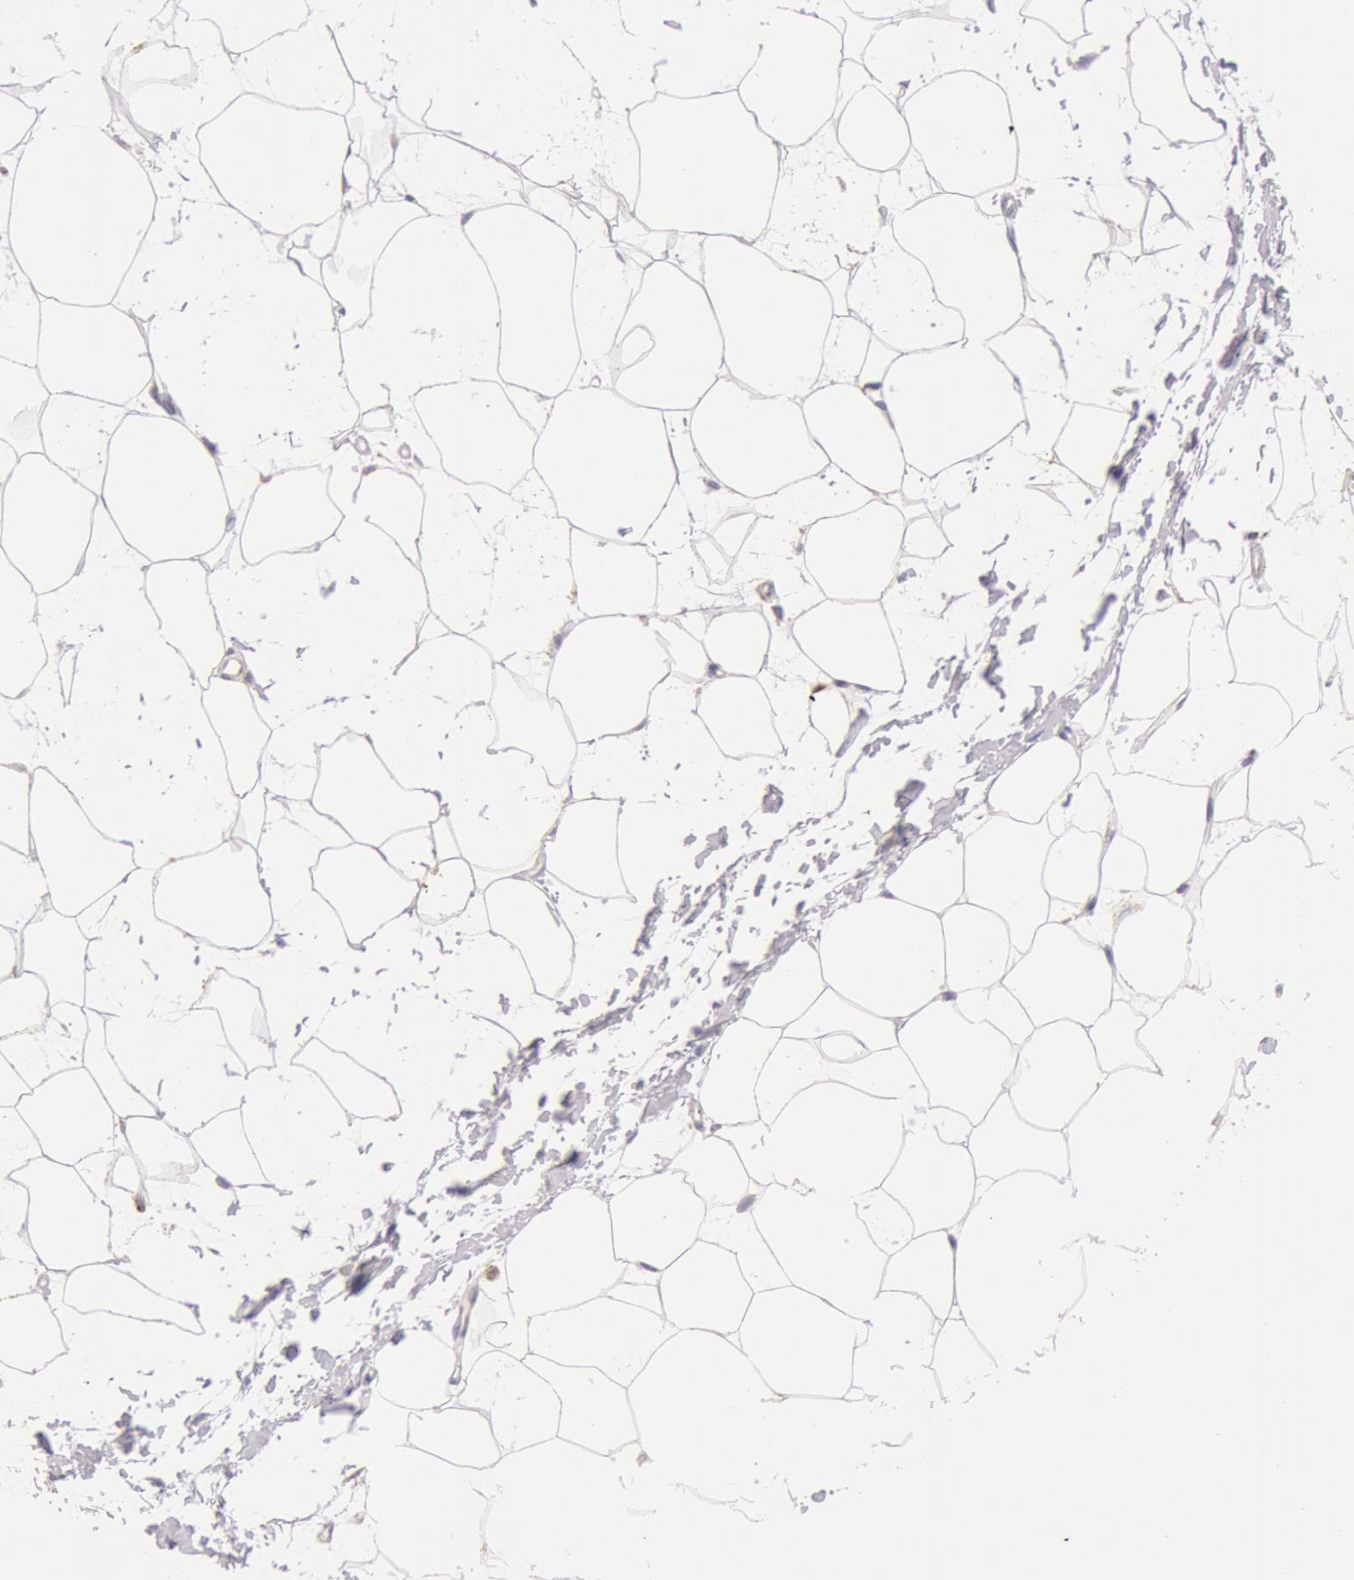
{"staining": {"intensity": "negative", "quantity": "none", "location": "none"}, "tissue": "adipose tissue", "cell_type": "Adipocytes", "image_type": "normal", "snomed": [{"axis": "morphology", "description": "Normal tissue, NOS"}, {"axis": "topography", "description": "Breast"}], "caption": "Photomicrograph shows no protein positivity in adipocytes of benign adipose tissue. (DAB (3,3'-diaminobenzidine) IHC, high magnification).", "gene": "ATP5F1B", "patient": {"sex": "female", "age": 45}}